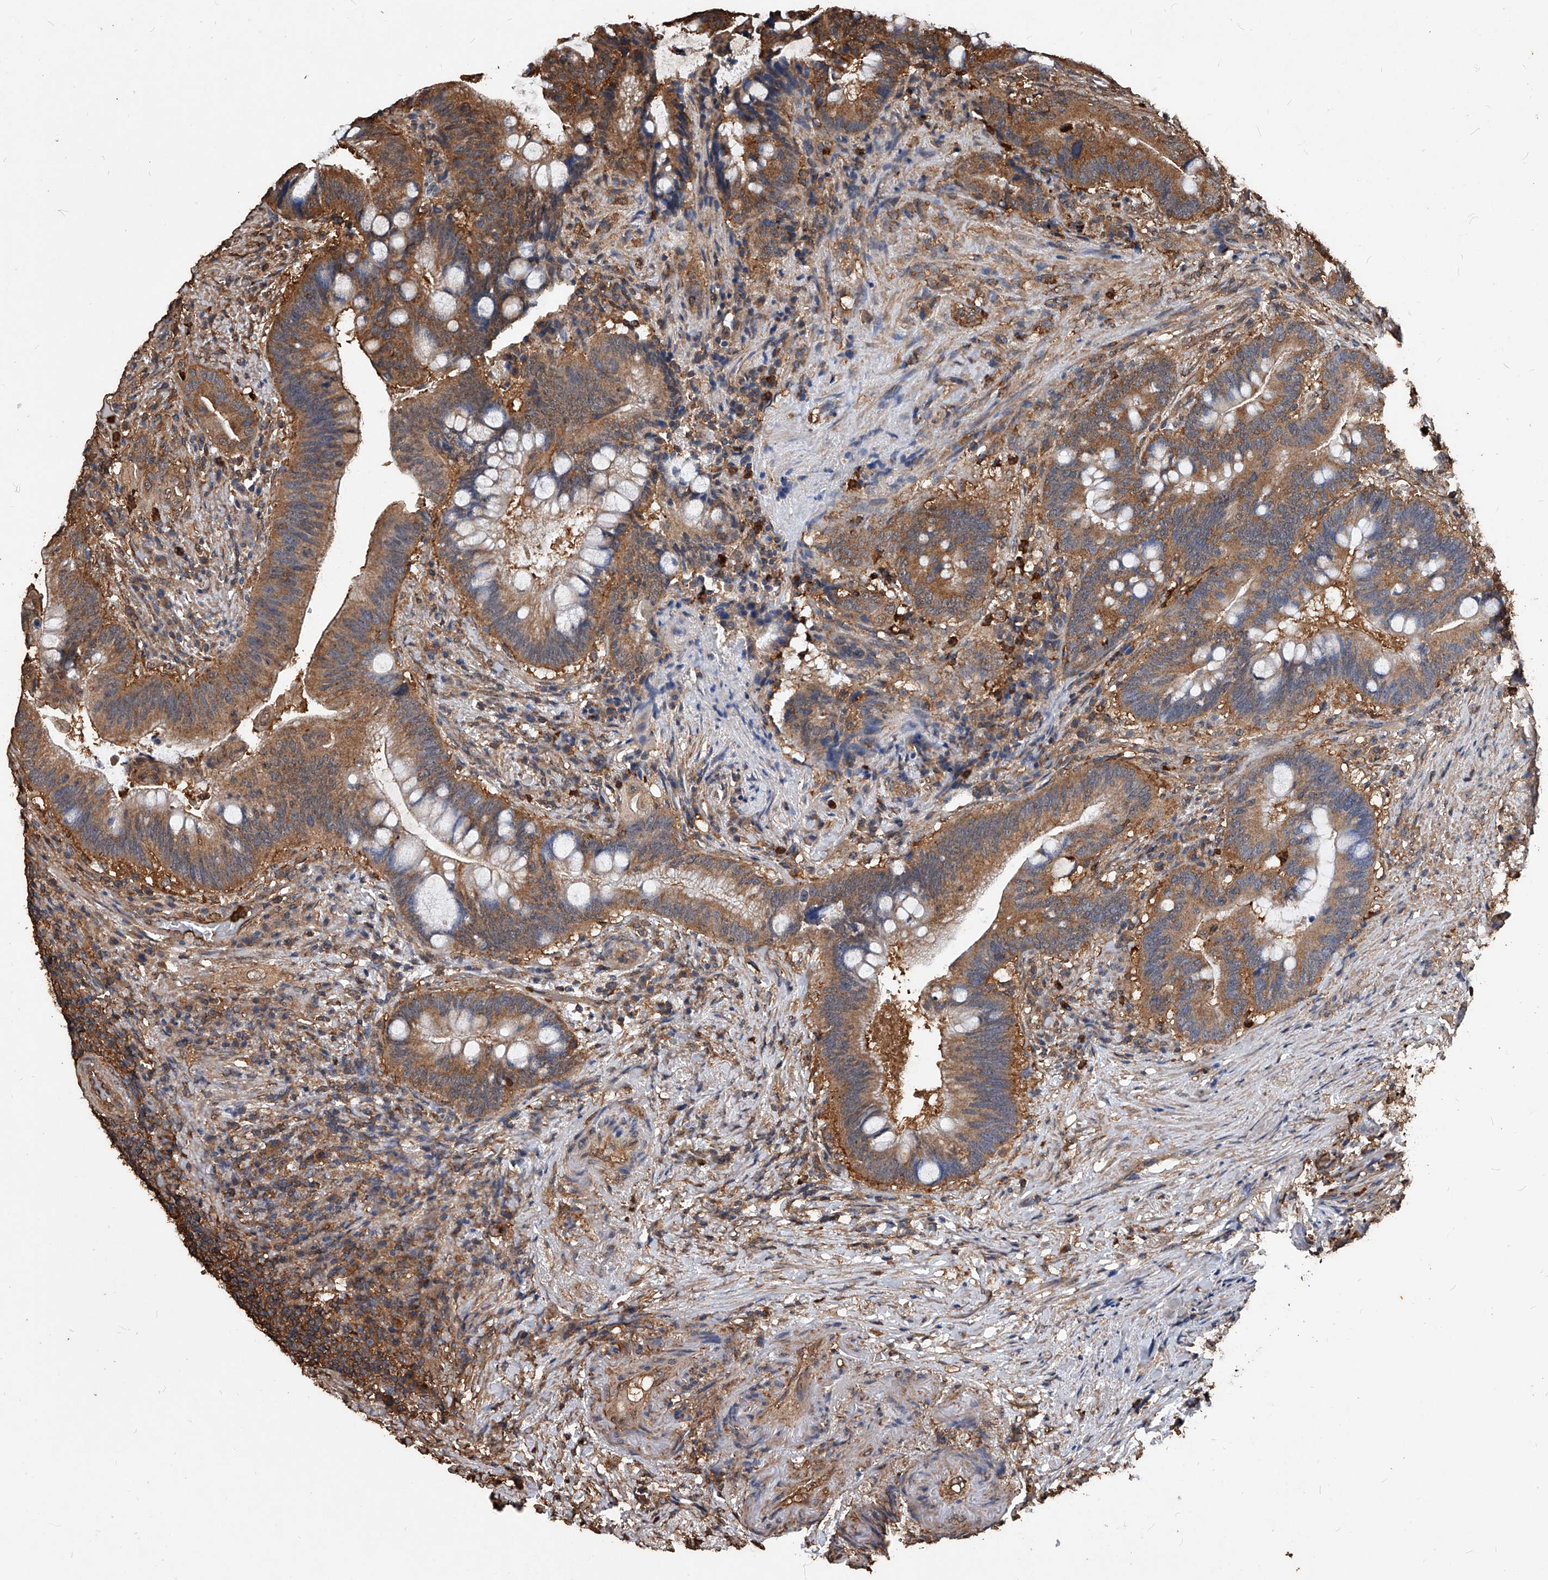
{"staining": {"intensity": "moderate", "quantity": ">75%", "location": "cytoplasmic/membranous"}, "tissue": "colorectal cancer", "cell_type": "Tumor cells", "image_type": "cancer", "snomed": [{"axis": "morphology", "description": "Adenocarcinoma, NOS"}, {"axis": "topography", "description": "Colon"}], "caption": "Immunohistochemistry (IHC) image of adenocarcinoma (colorectal) stained for a protein (brown), which reveals medium levels of moderate cytoplasmic/membranous staining in approximately >75% of tumor cells.", "gene": "UCP2", "patient": {"sex": "female", "age": 66}}